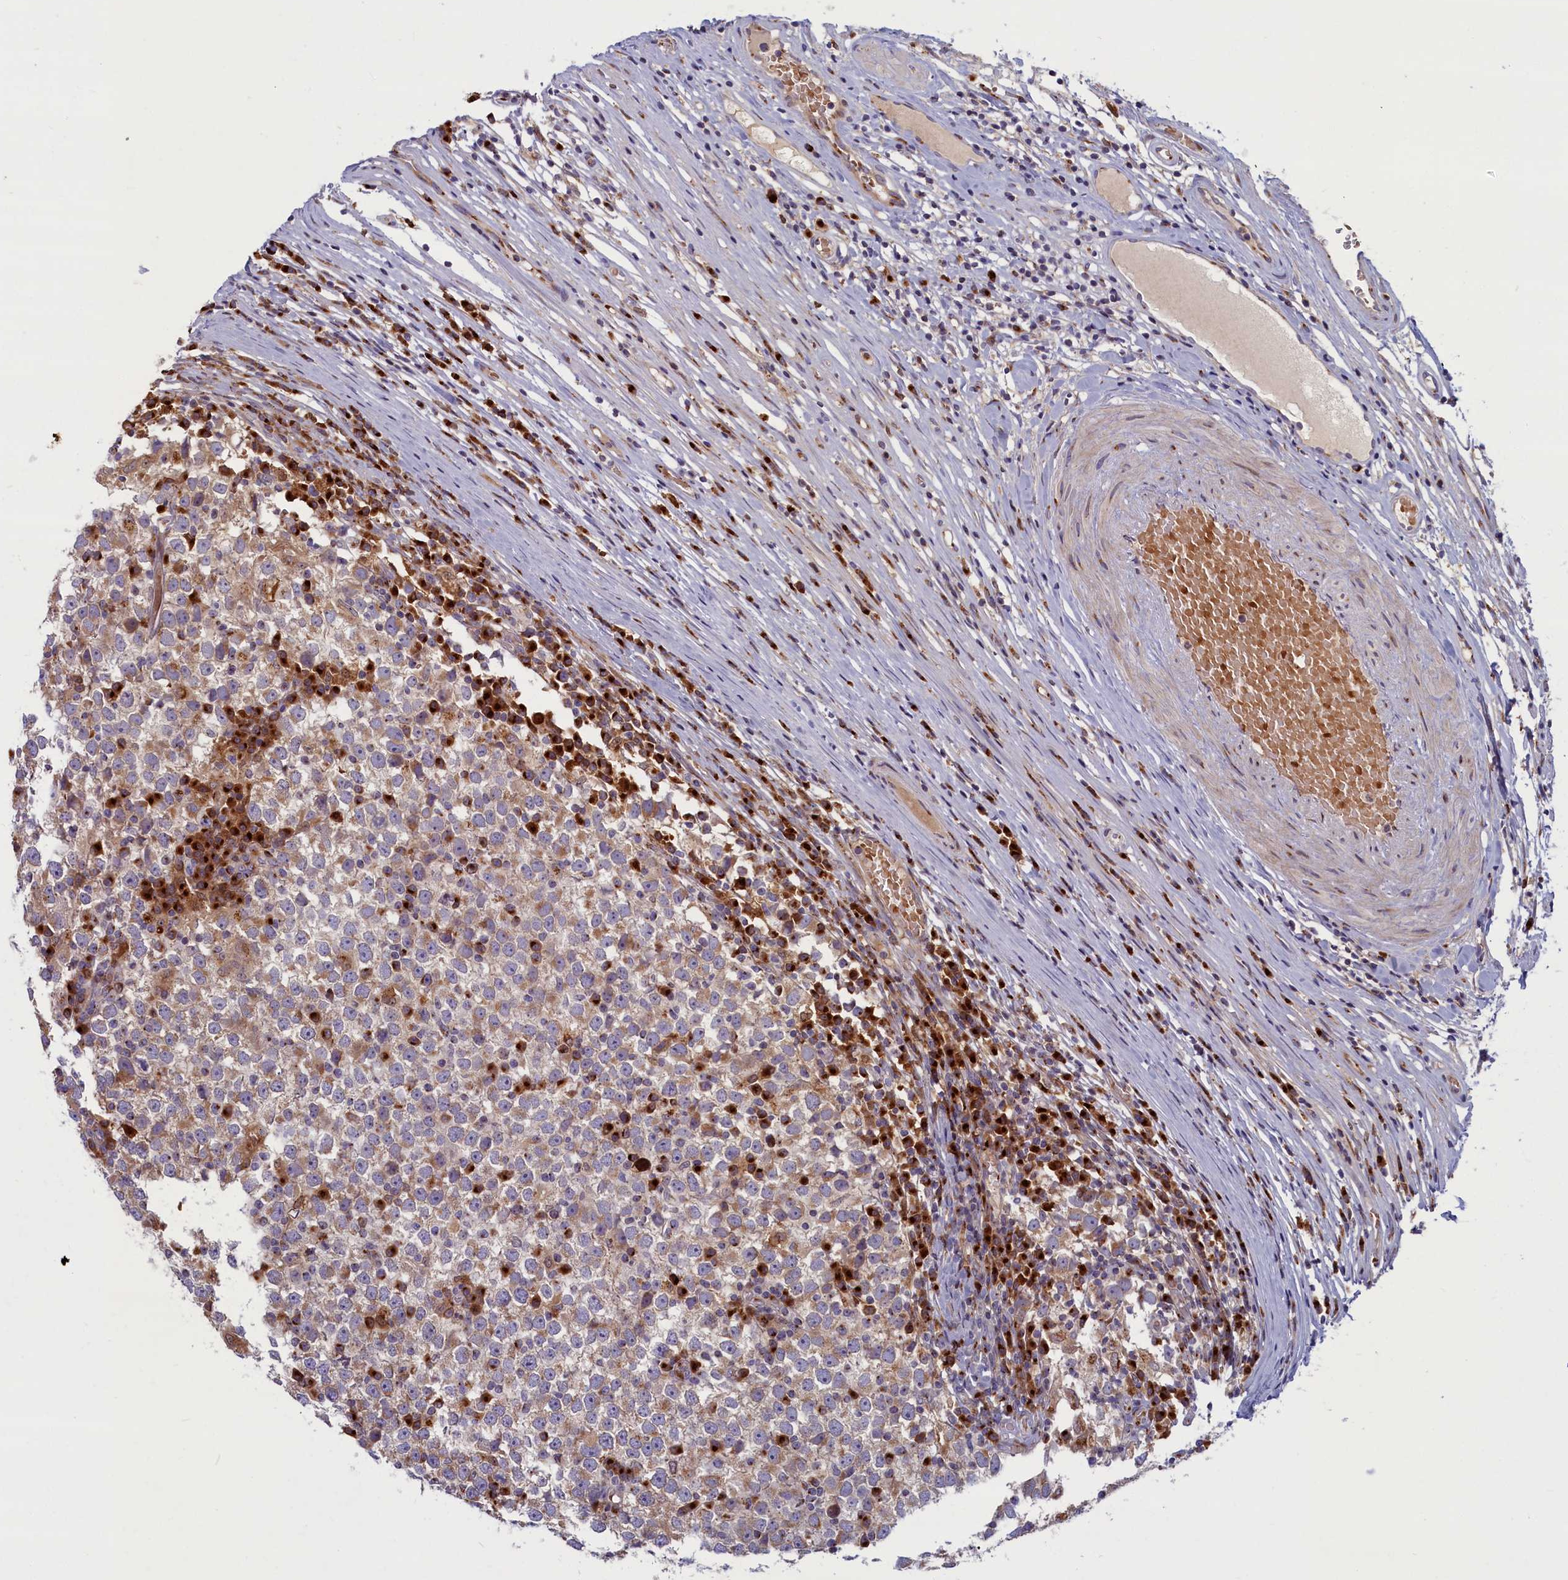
{"staining": {"intensity": "moderate", "quantity": "25%-75%", "location": "cytoplasmic/membranous"}, "tissue": "testis cancer", "cell_type": "Tumor cells", "image_type": "cancer", "snomed": [{"axis": "morphology", "description": "Seminoma, NOS"}, {"axis": "topography", "description": "Testis"}], "caption": "Immunohistochemistry of testis cancer (seminoma) shows medium levels of moderate cytoplasmic/membranous positivity in approximately 25%-75% of tumor cells.", "gene": "BLVRB", "patient": {"sex": "male", "age": 65}}